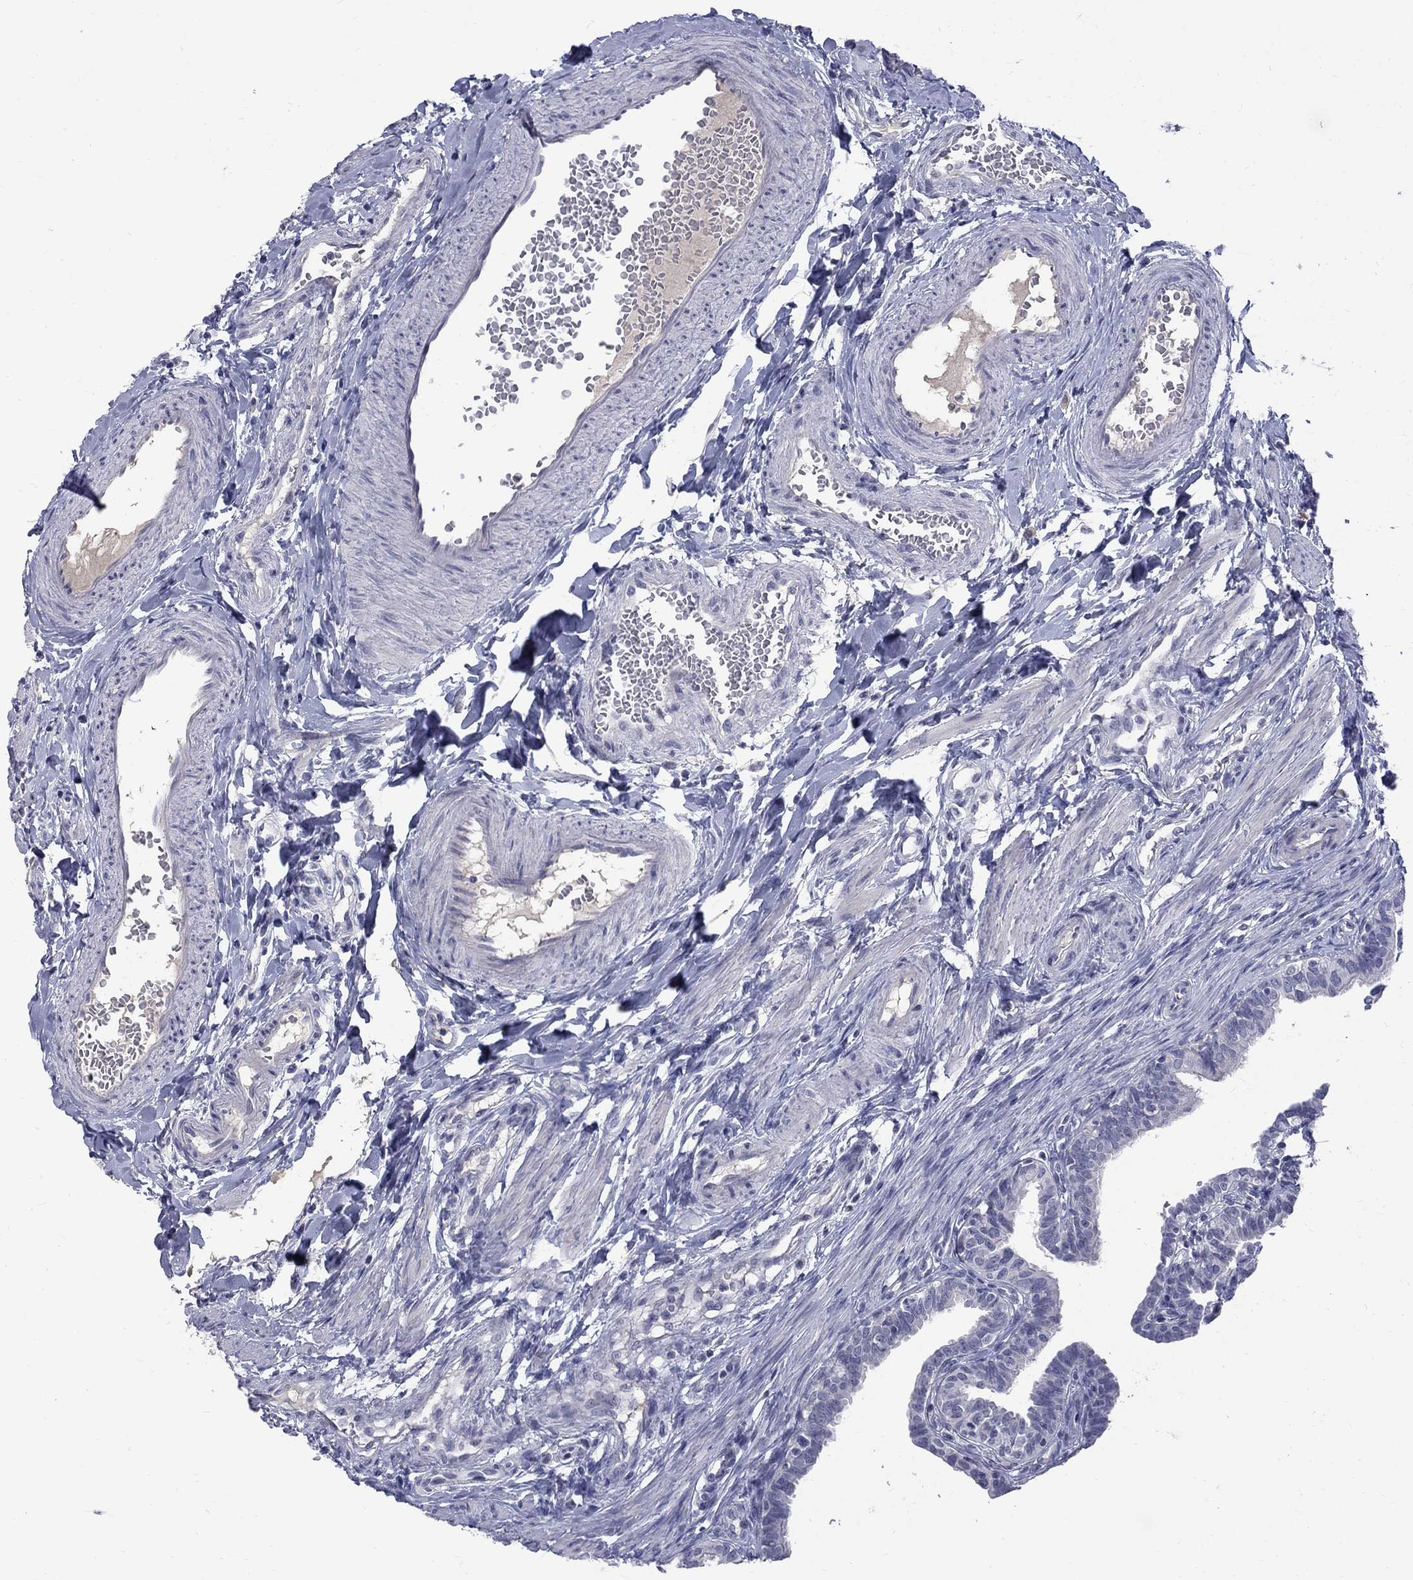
{"staining": {"intensity": "negative", "quantity": "none", "location": "none"}, "tissue": "fallopian tube", "cell_type": "Glandular cells", "image_type": "normal", "snomed": [{"axis": "morphology", "description": "Normal tissue, NOS"}, {"axis": "topography", "description": "Fallopian tube"}], "caption": "Immunohistochemical staining of normal fallopian tube demonstrates no significant positivity in glandular cells. Nuclei are stained in blue.", "gene": "CTNND2", "patient": {"sex": "female", "age": 36}}